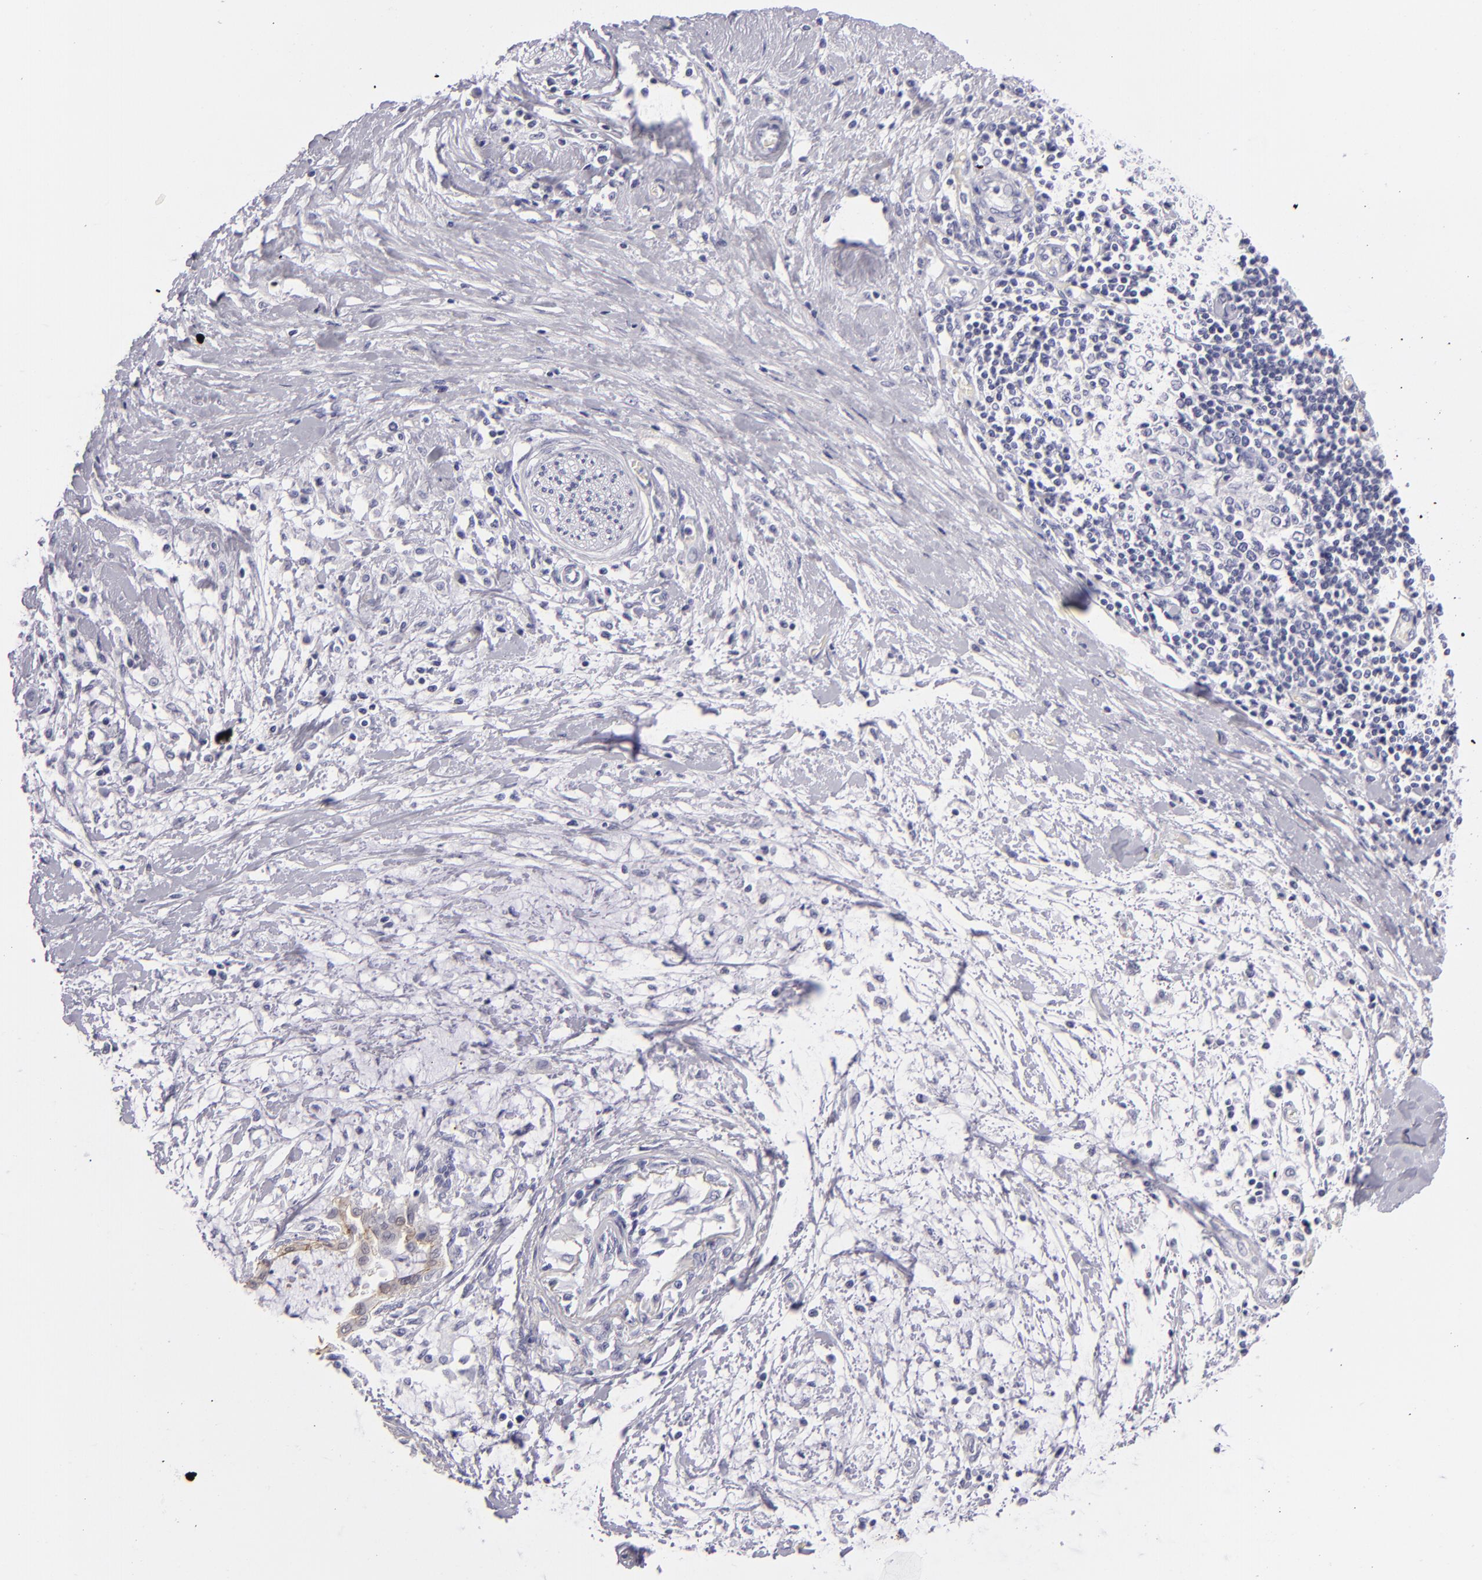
{"staining": {"intensity": "weak", "quantity": "<25%", "location": "cytoplasmic/membranous"}, "tissue": "pancreatic cancer", "cell_type": "Tumor cells", "image_type": "cancer", "snomed": [{"axis": "morphology", "description": "Adenocarcinoma, NOS"}, {"axis": "topography", "description": "Pancreas"}], "caption": "Immunohistochemical staining of human pancreatic adenocarcinoma shows no significant expression in tumor cells.", "gene": "VIL1", "patient": {"sex": "female", "age": 64}}